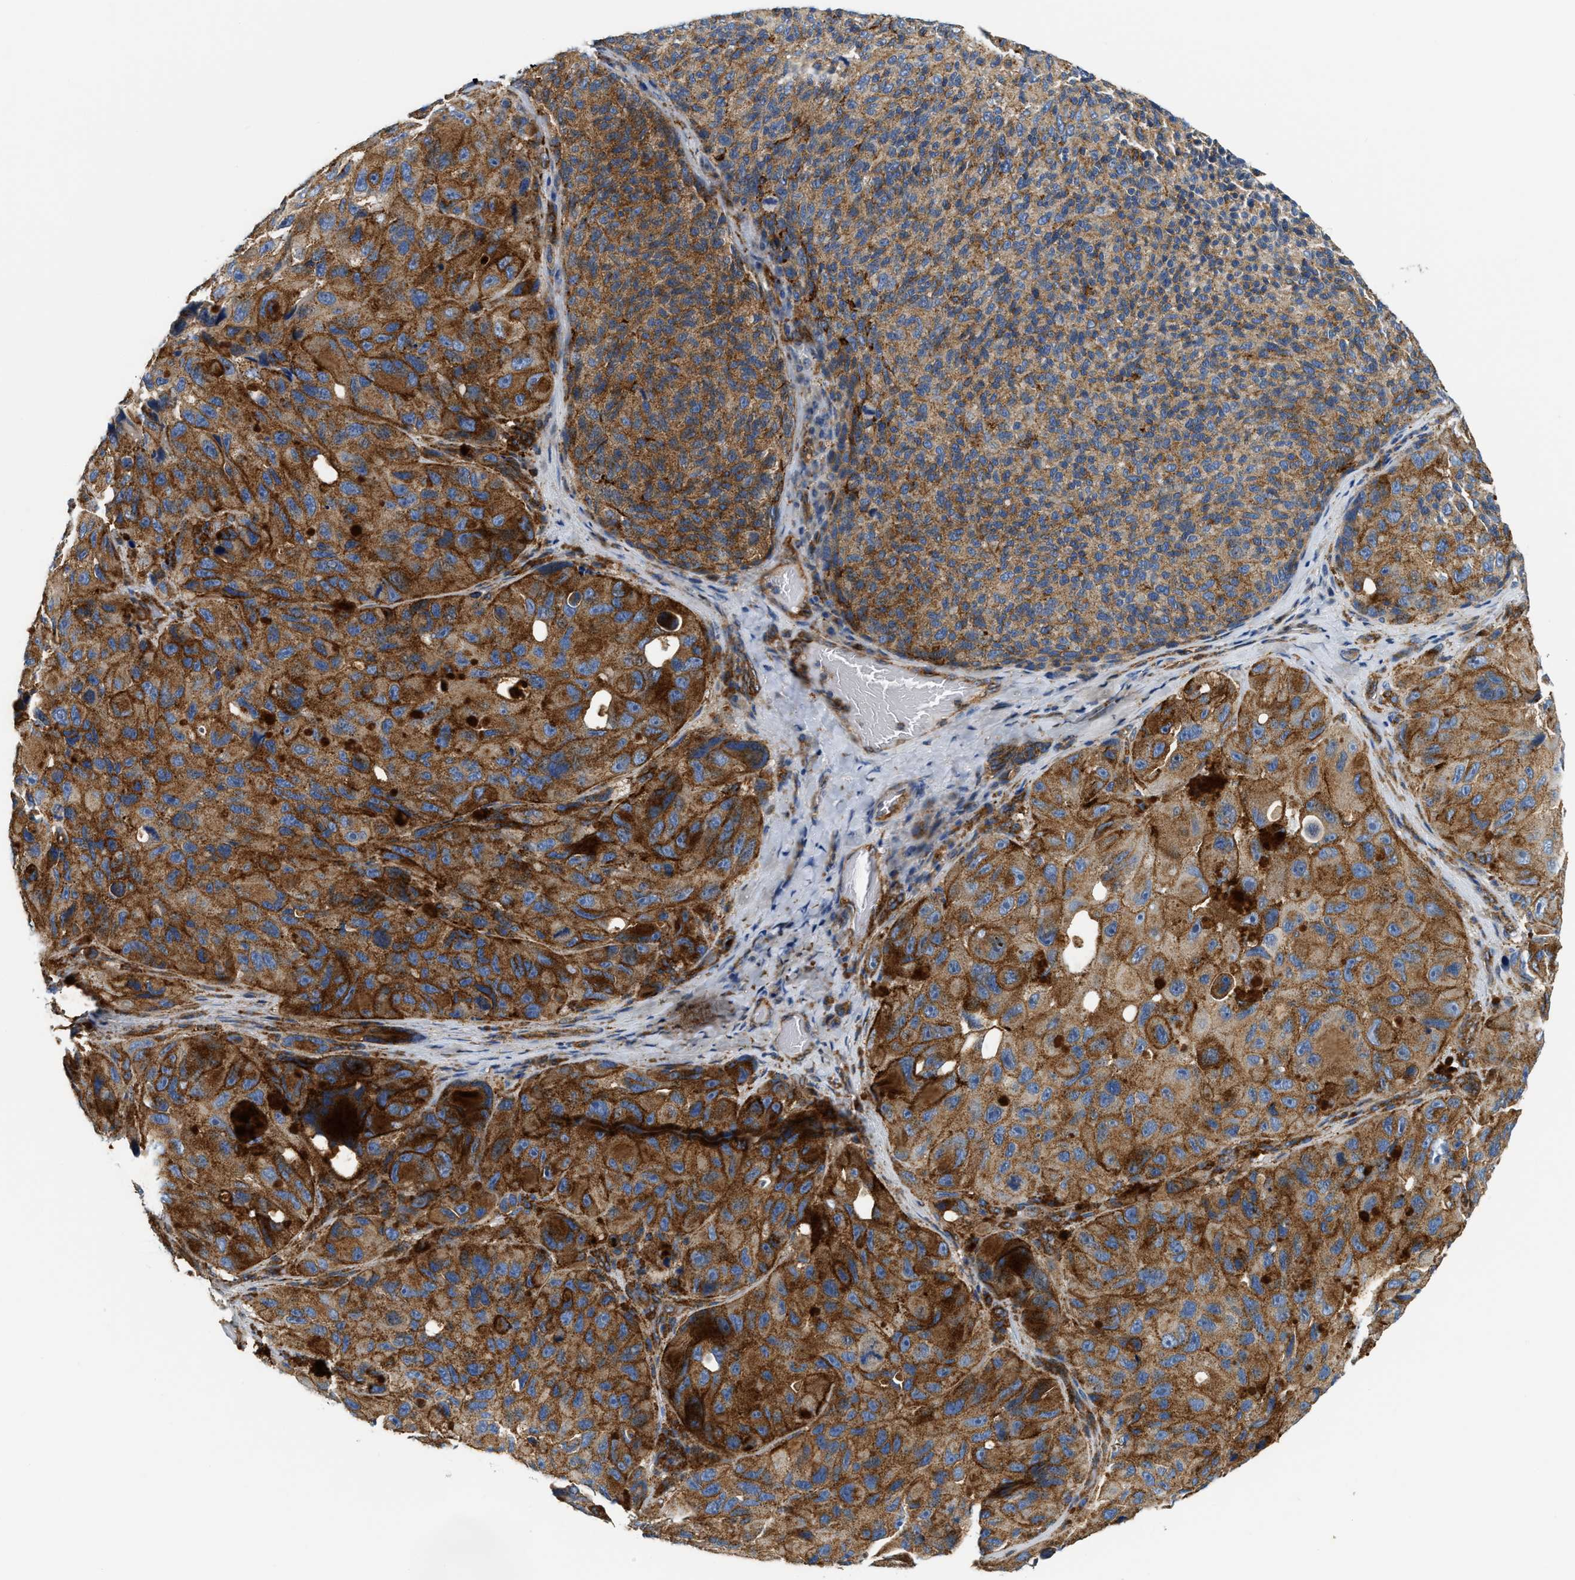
{"staining": {"intensity": "moderate", "quantity": ">75%", "location": "cytoplasmic/membranous"}, "tissue": "melanoma", "cell_type": "Tumor cells", "image_type": "cancer", "snomed": [{"axis": "morphology", "description": "Malignant melanoma, NOS"}, {"axis": "topography", "description": "Skin"}], "caption": "Melanoma was stained to show a protein in brown. There is medium levels of moderate cytoplasmic/membranous positivity in approximately >75% of tumor cells.", "gene": "NSUN7", "patient": {"sex": "female", "age": 73}}